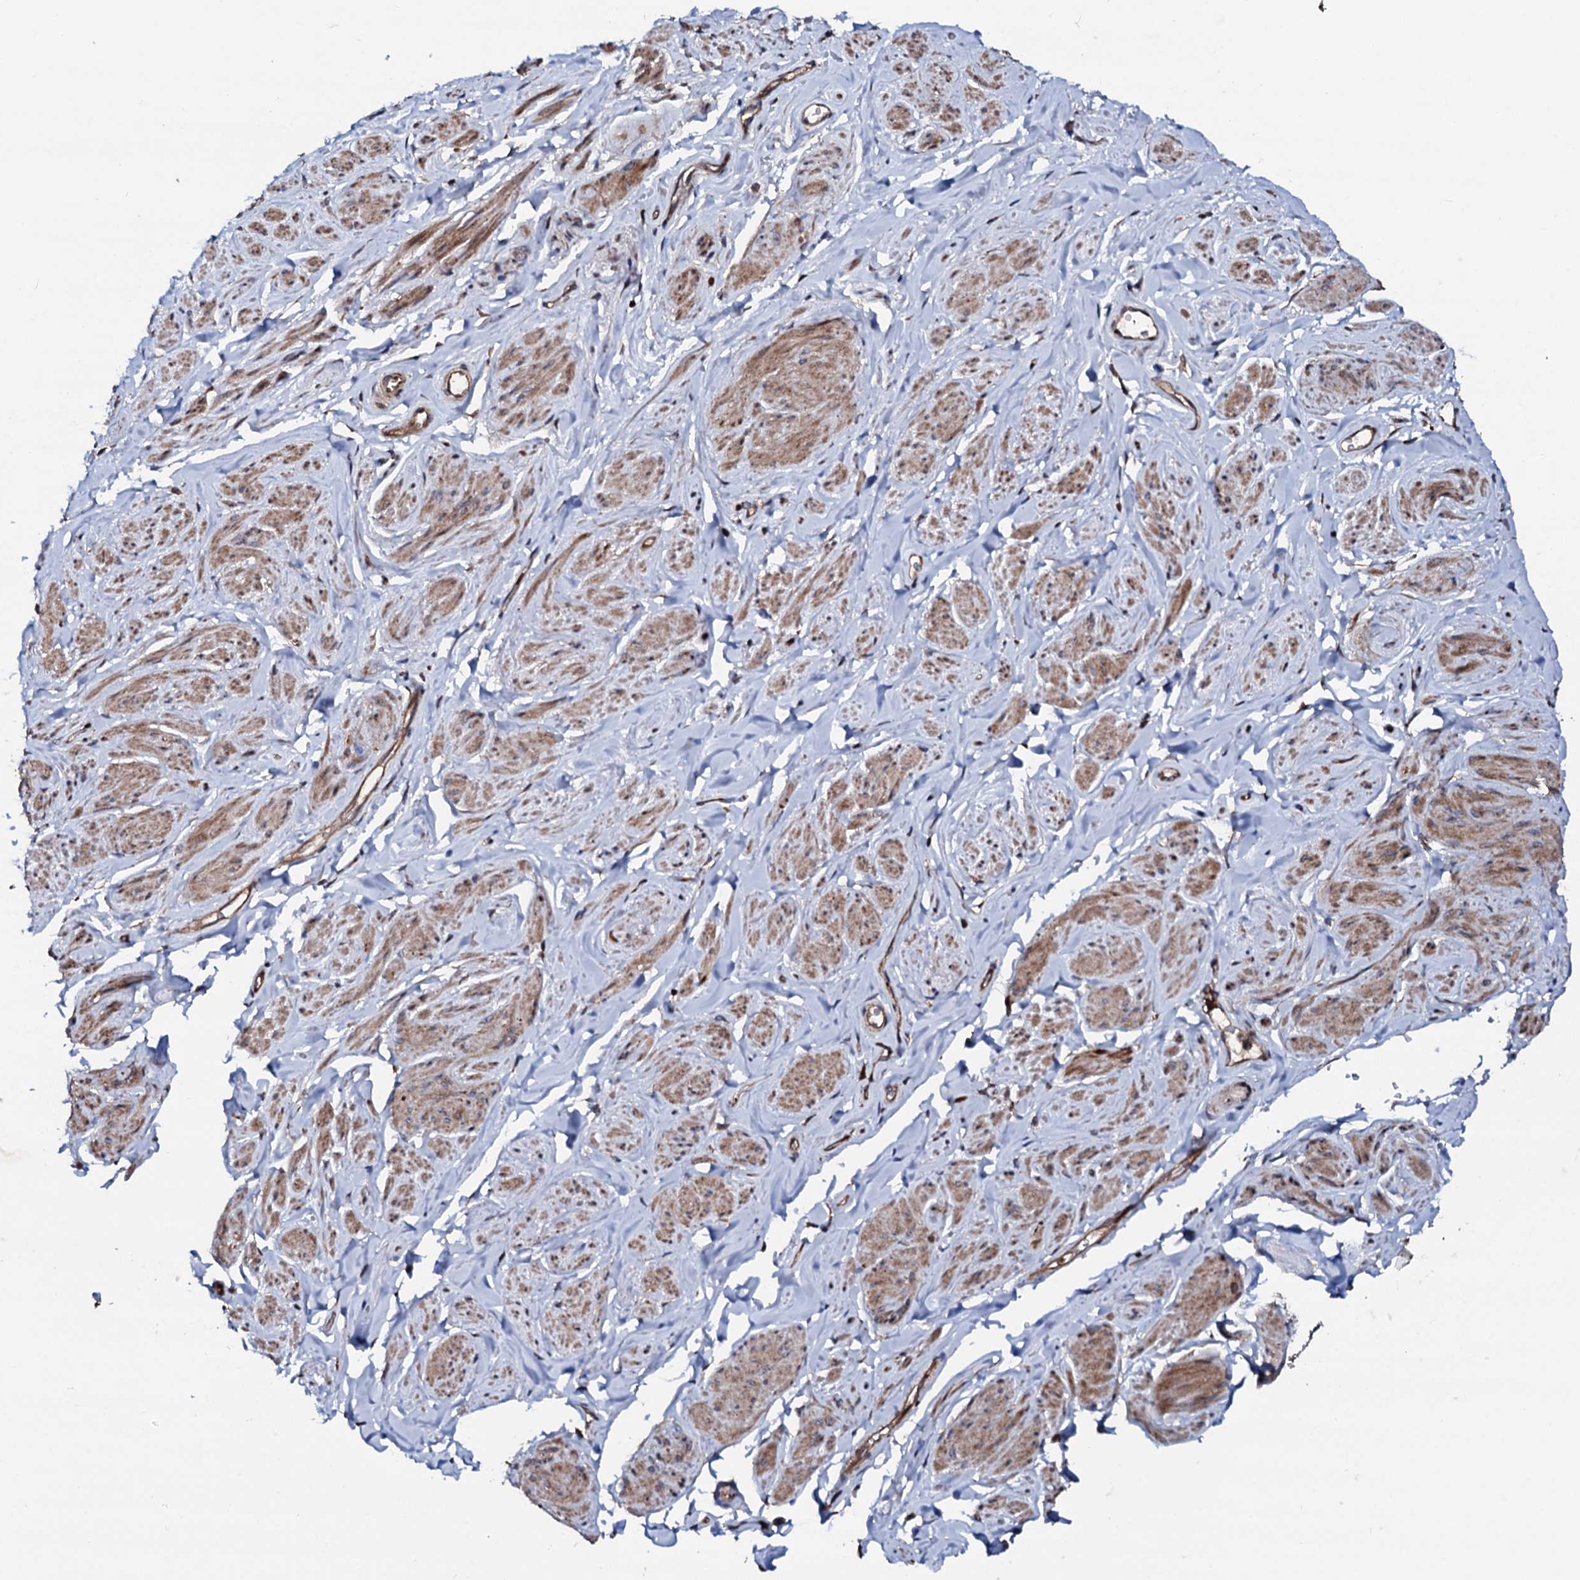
{"staining": {"intensity": "moderate", "quantity": "25%-75%", "location": "cytoplasmic/membranous"}, "tissue": "smooth muscle", "cell_type": "Smooth muscle cells", "image_type": "normal", "snomed": [{"axis": "morphology", "description": "Normal tissue, NOS"}, {"axis": "topography", "description": "Smooth muscle"}, {"axis": "topography", "description": "Peripheral nerve tissue"}], "caption": "Smooth muscle stained with DAB (3,3'-diaminobenzidine) immunohistochemistry demonstrates medium levels of moderate cytoplasmic/membranous expression in about 25%-75% of smooth muscle cells. (DAB IHC with brightfield microscopy, high magnification).", "gene": "ENSG00000256591", "patient": {"sex": "male", "age": 69}}